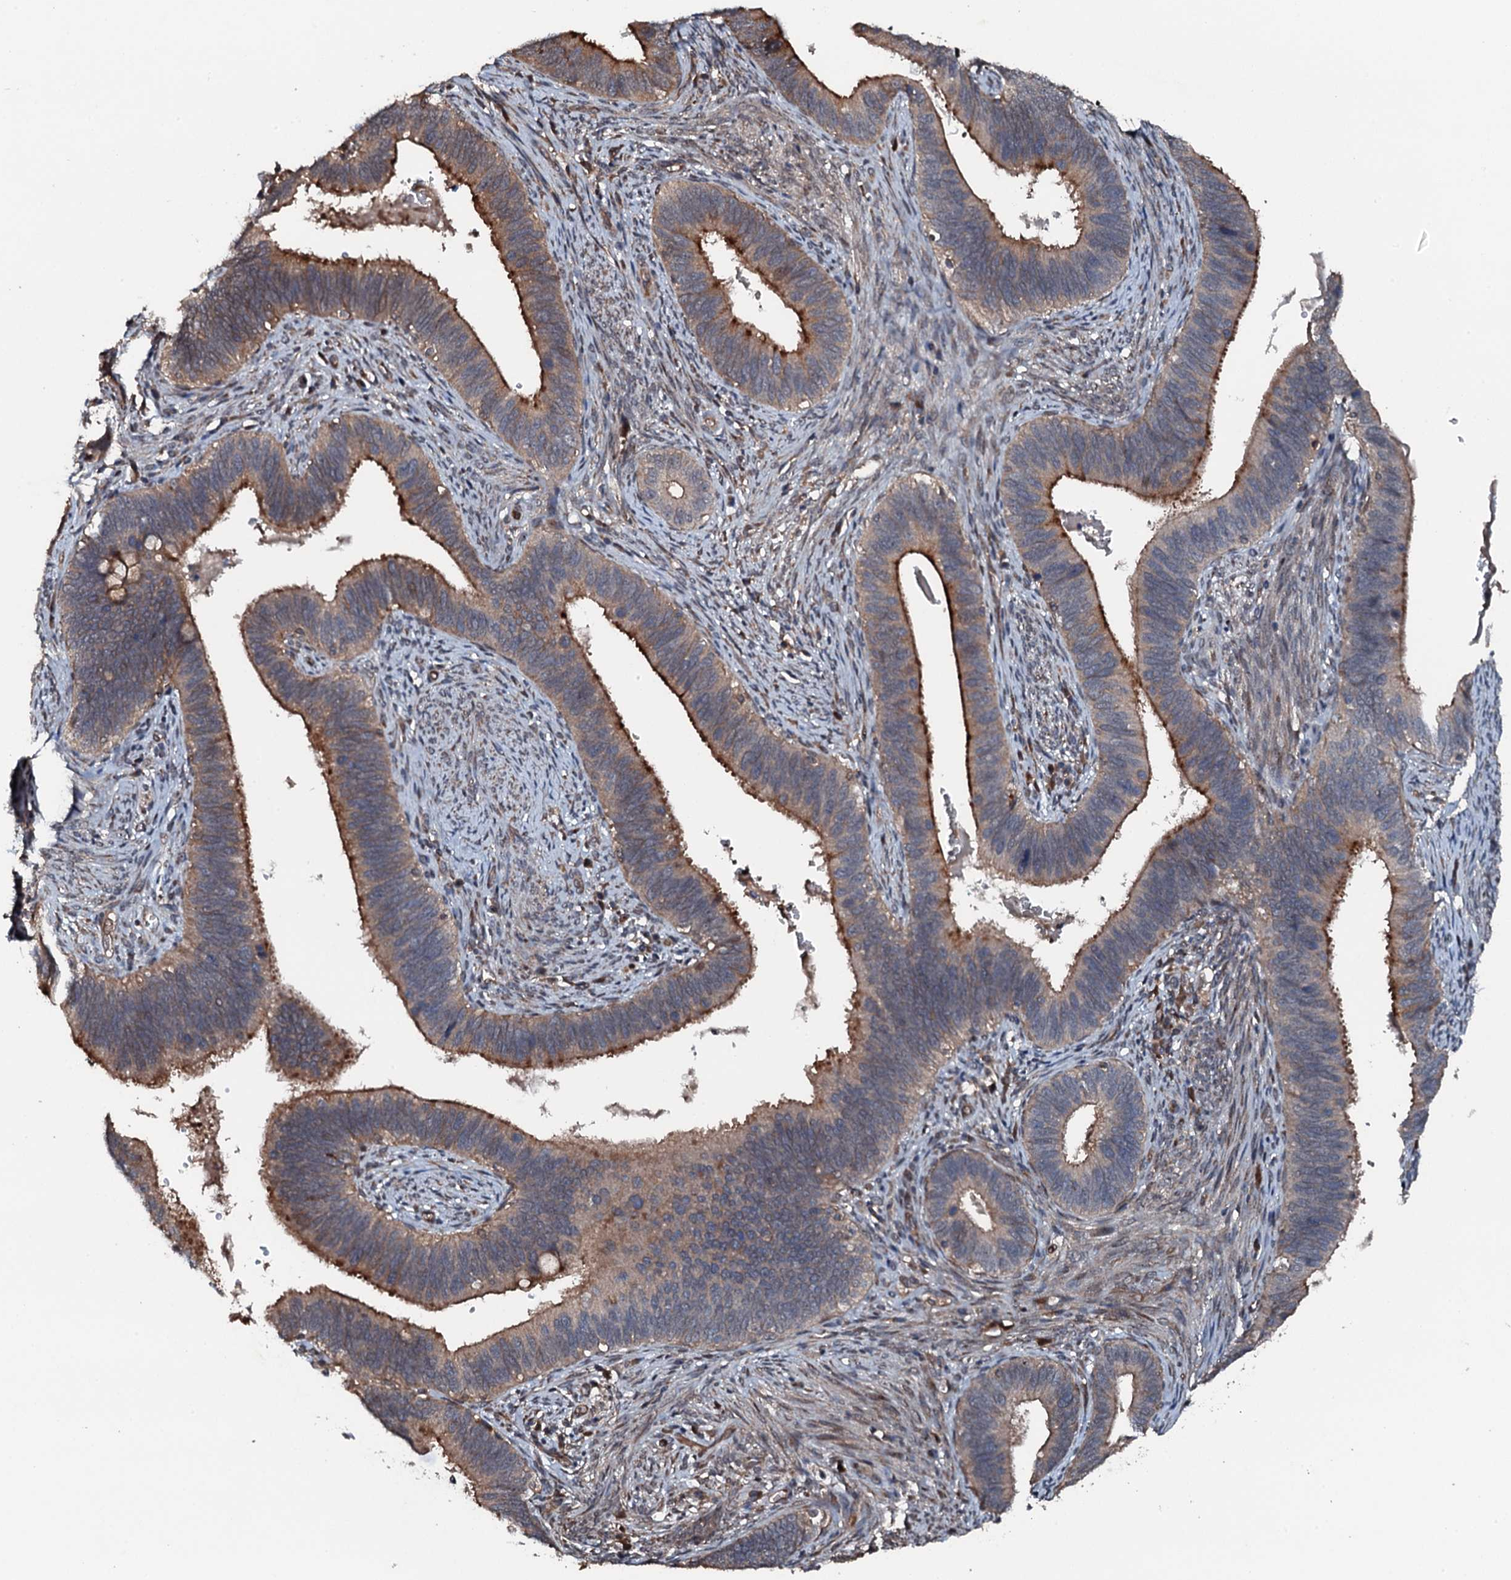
{"staining": {"intensity": "strong", "quantity": "25%-75%", "location": "cytoplasmic/membranous"}, "tissue": "cervical cancer", "cell_type": "Tumor cells", "image_type": "cancer", "snomed": [{"axis": "morphology", "description": "Adenocarcinoma, NOS"}, {"axis": "topography", "description": "Cervix"}], "caption": "Cervical adenocarcinoma tissue displays strong cytoplasmic/membranous staining in about 25%-75% of tumor cells", "gene": "FLYWCH1", "patient": {"sex": "female", "age": 42}}